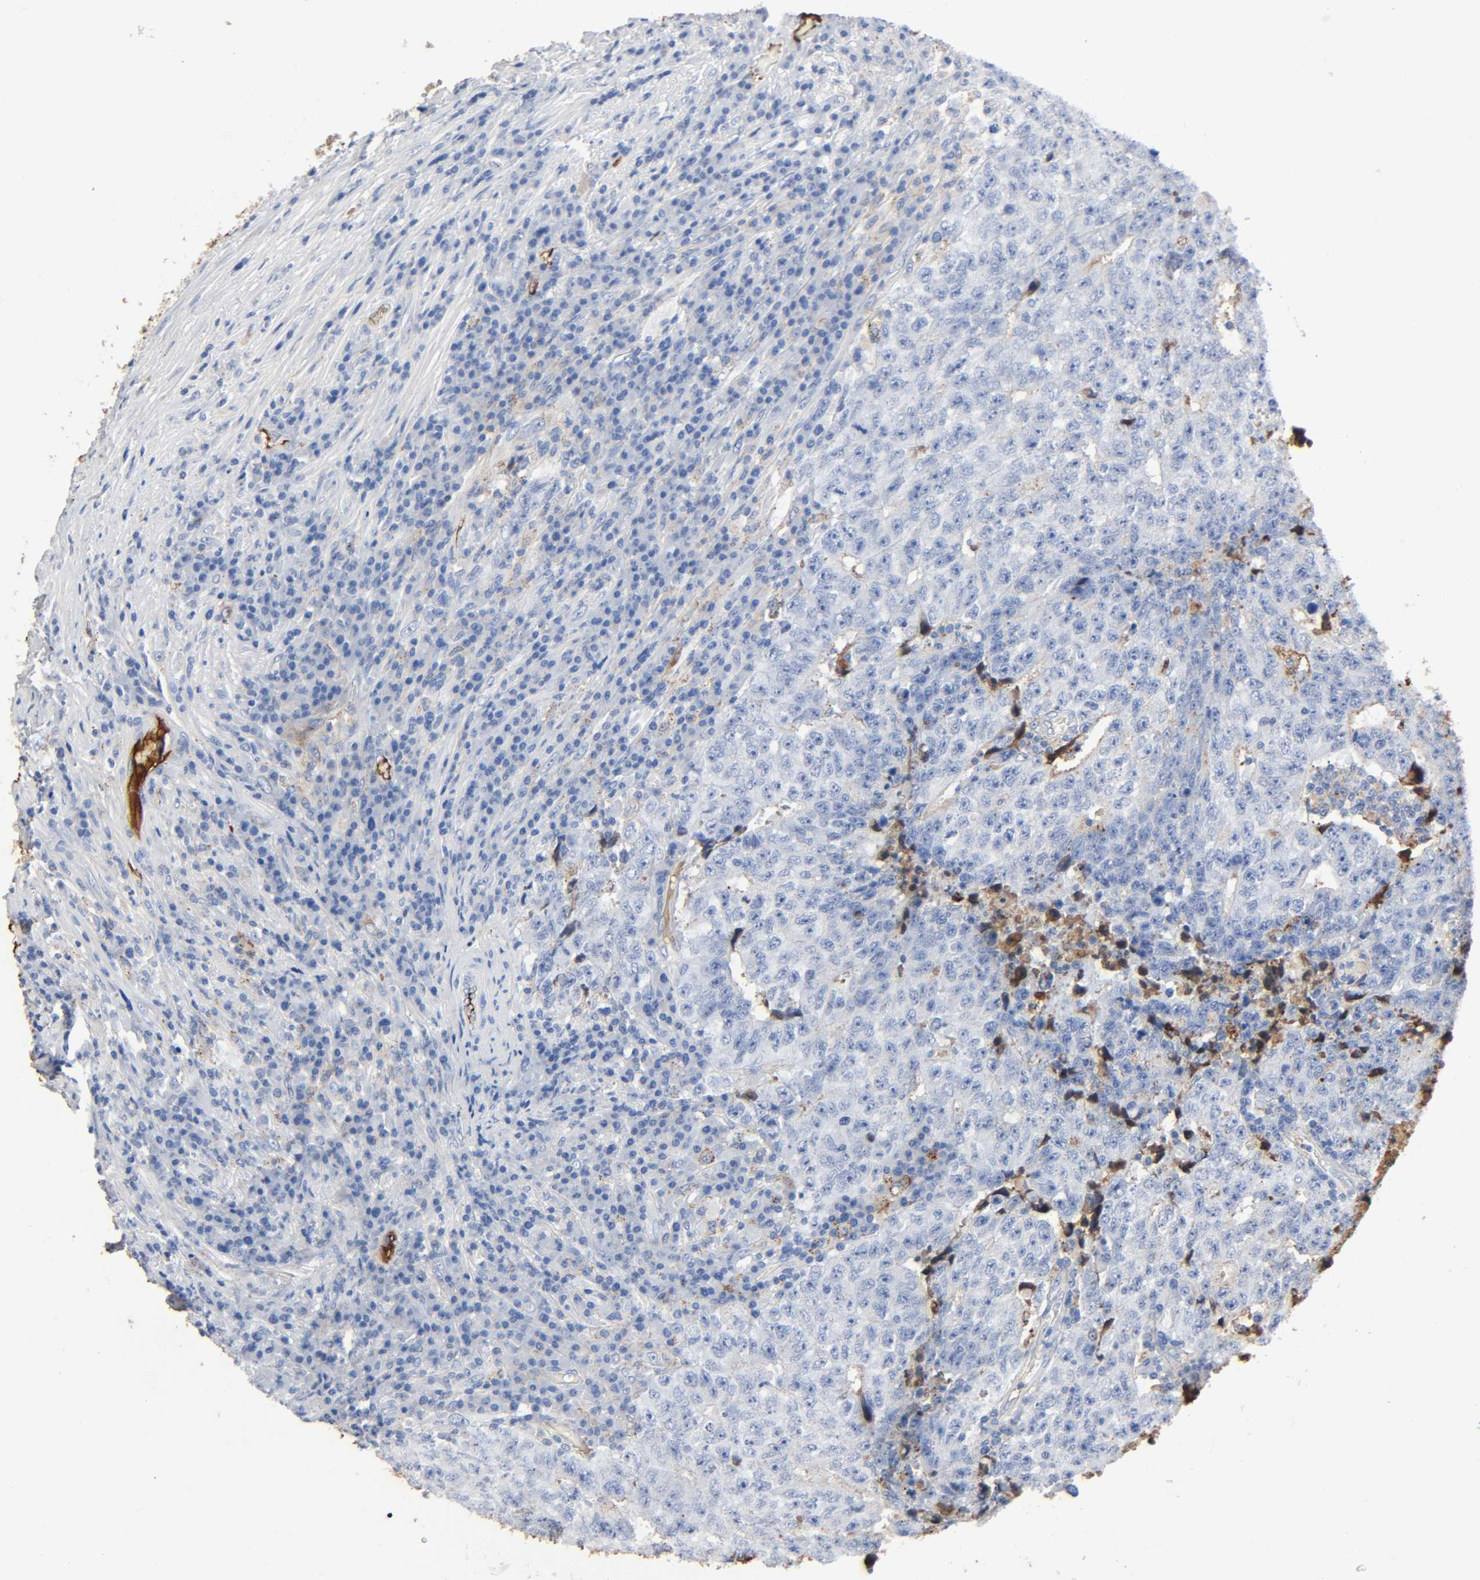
{"staining": {"intensity": "negative", "quantity": "none", "location": "none"}, "tissue": "testis cancer", "cell_type": "Tumor cells", "image_type": "cancer", "snomed": [{"axis": "morphology", "description": "Necrosis, NOS"}, {"axis": "morphology", "description": "Carcinoma, Embryonal, NOS"}, {"axis": "topography", "description": "Testis"}], "caption": "Immunohistochemical staining of testis embryonal carcinoma demonstrates no significant positivity in tumor cells.", "gene": "C3", "patient": {"sex": "male", "age": 19}}